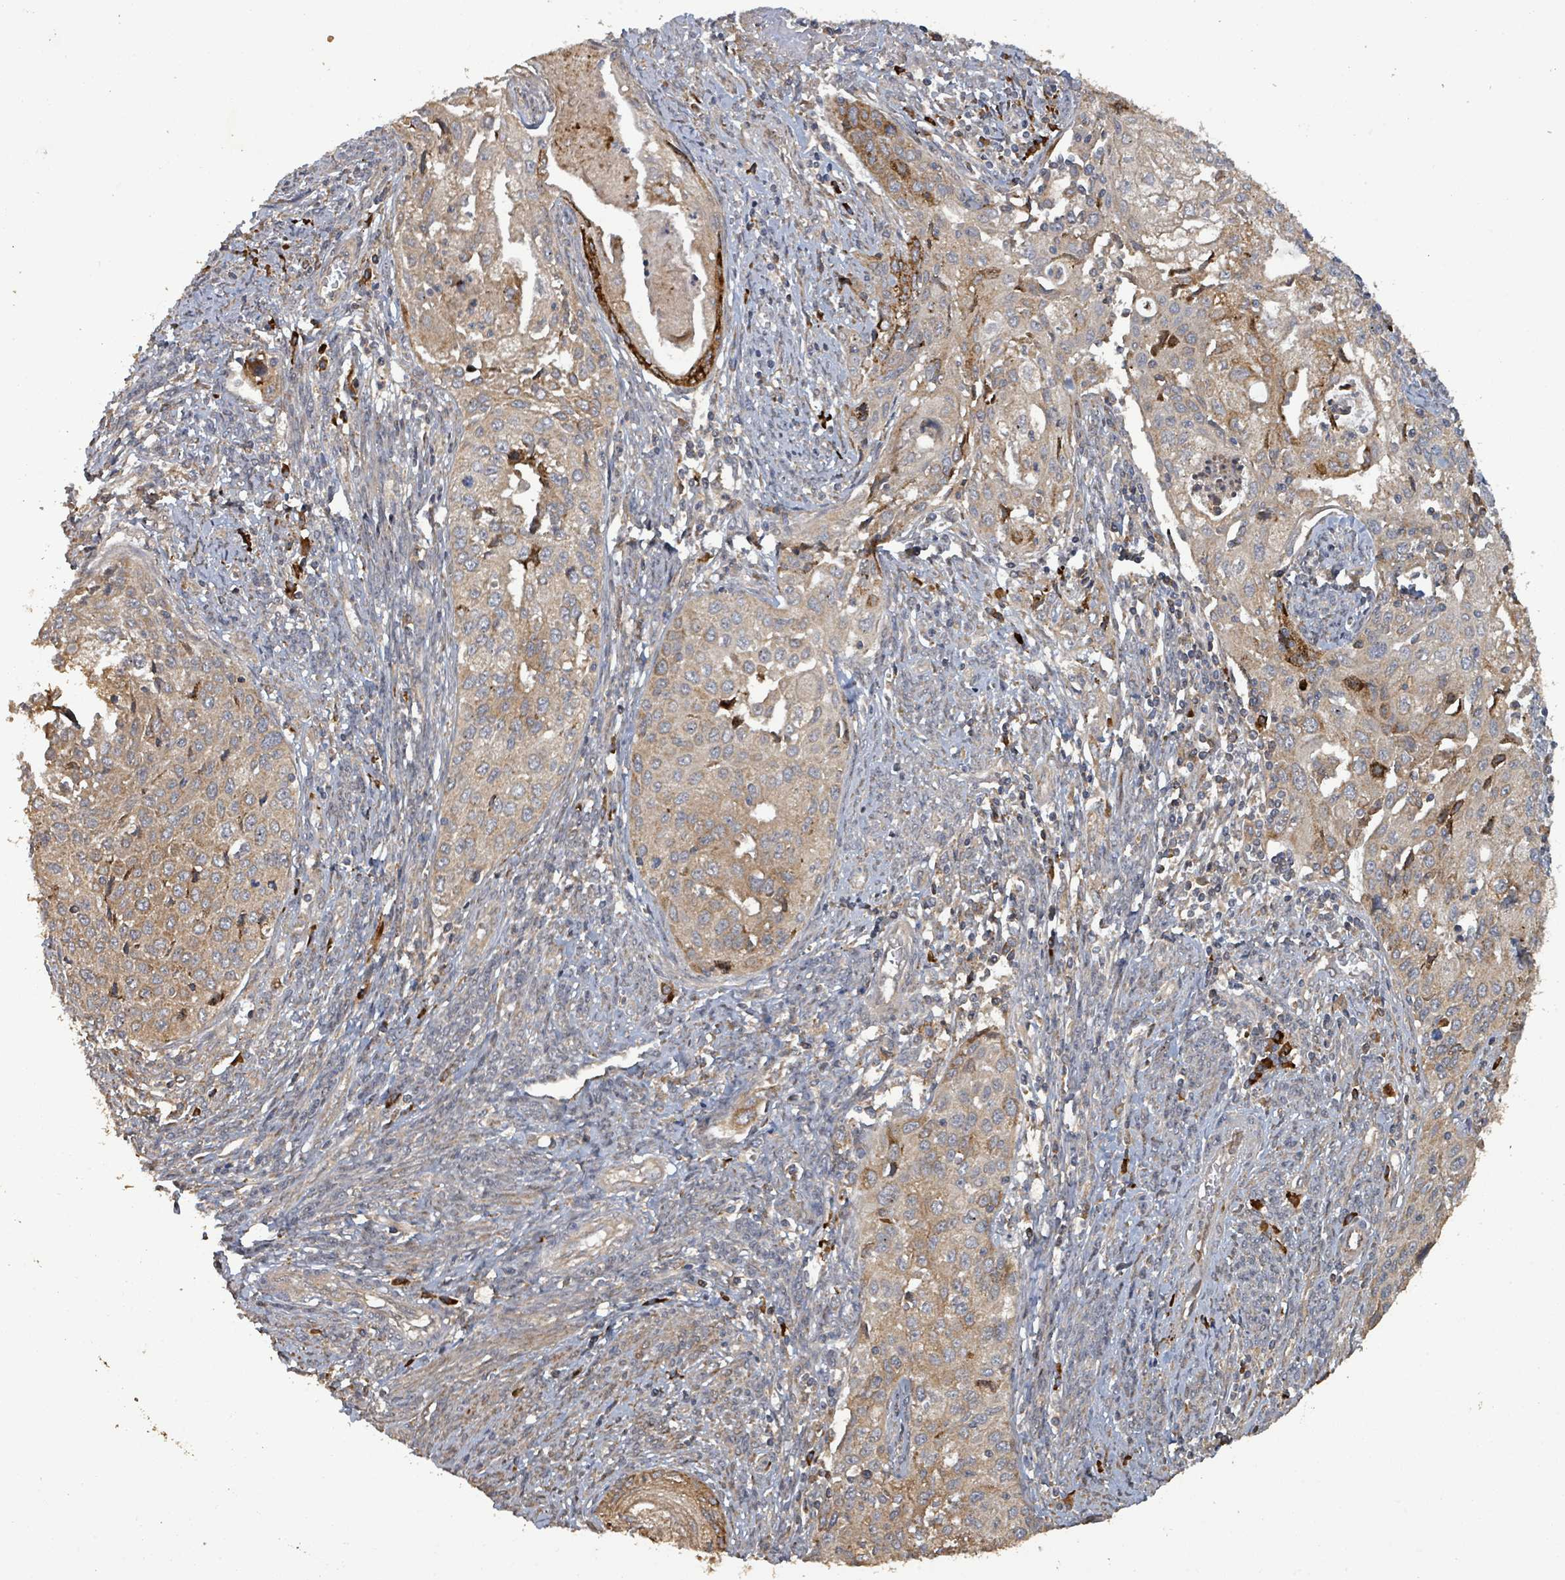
{"staining": {"intensity": "moderate", "quantity": ">75%", "location": "cytoplasmic/membranous"}, "tissue": "cervical cancer", "cell_type": "Tumor cells", "image_type": "cancer", "snomed": [{"axis": "morphology", "description": "Squamous cell carcinoma, NOS"}, {"axis": "topography", "description": "Cervix"}], "caption": "Squamous cell carcinoma (cervical) was stained to show a protein in brown. There is medium levels of moderate cytoplasmic/membranous positivity in approximately >75% of tumor cells. The staining was performed using DAB (3,3'-diaminobenzidine), with brown indicating positive protein expression. Nuclei are stained blue with hematoxylin.", "gene": "STARD4", "patient": {"sex": "female", "age": 67}}